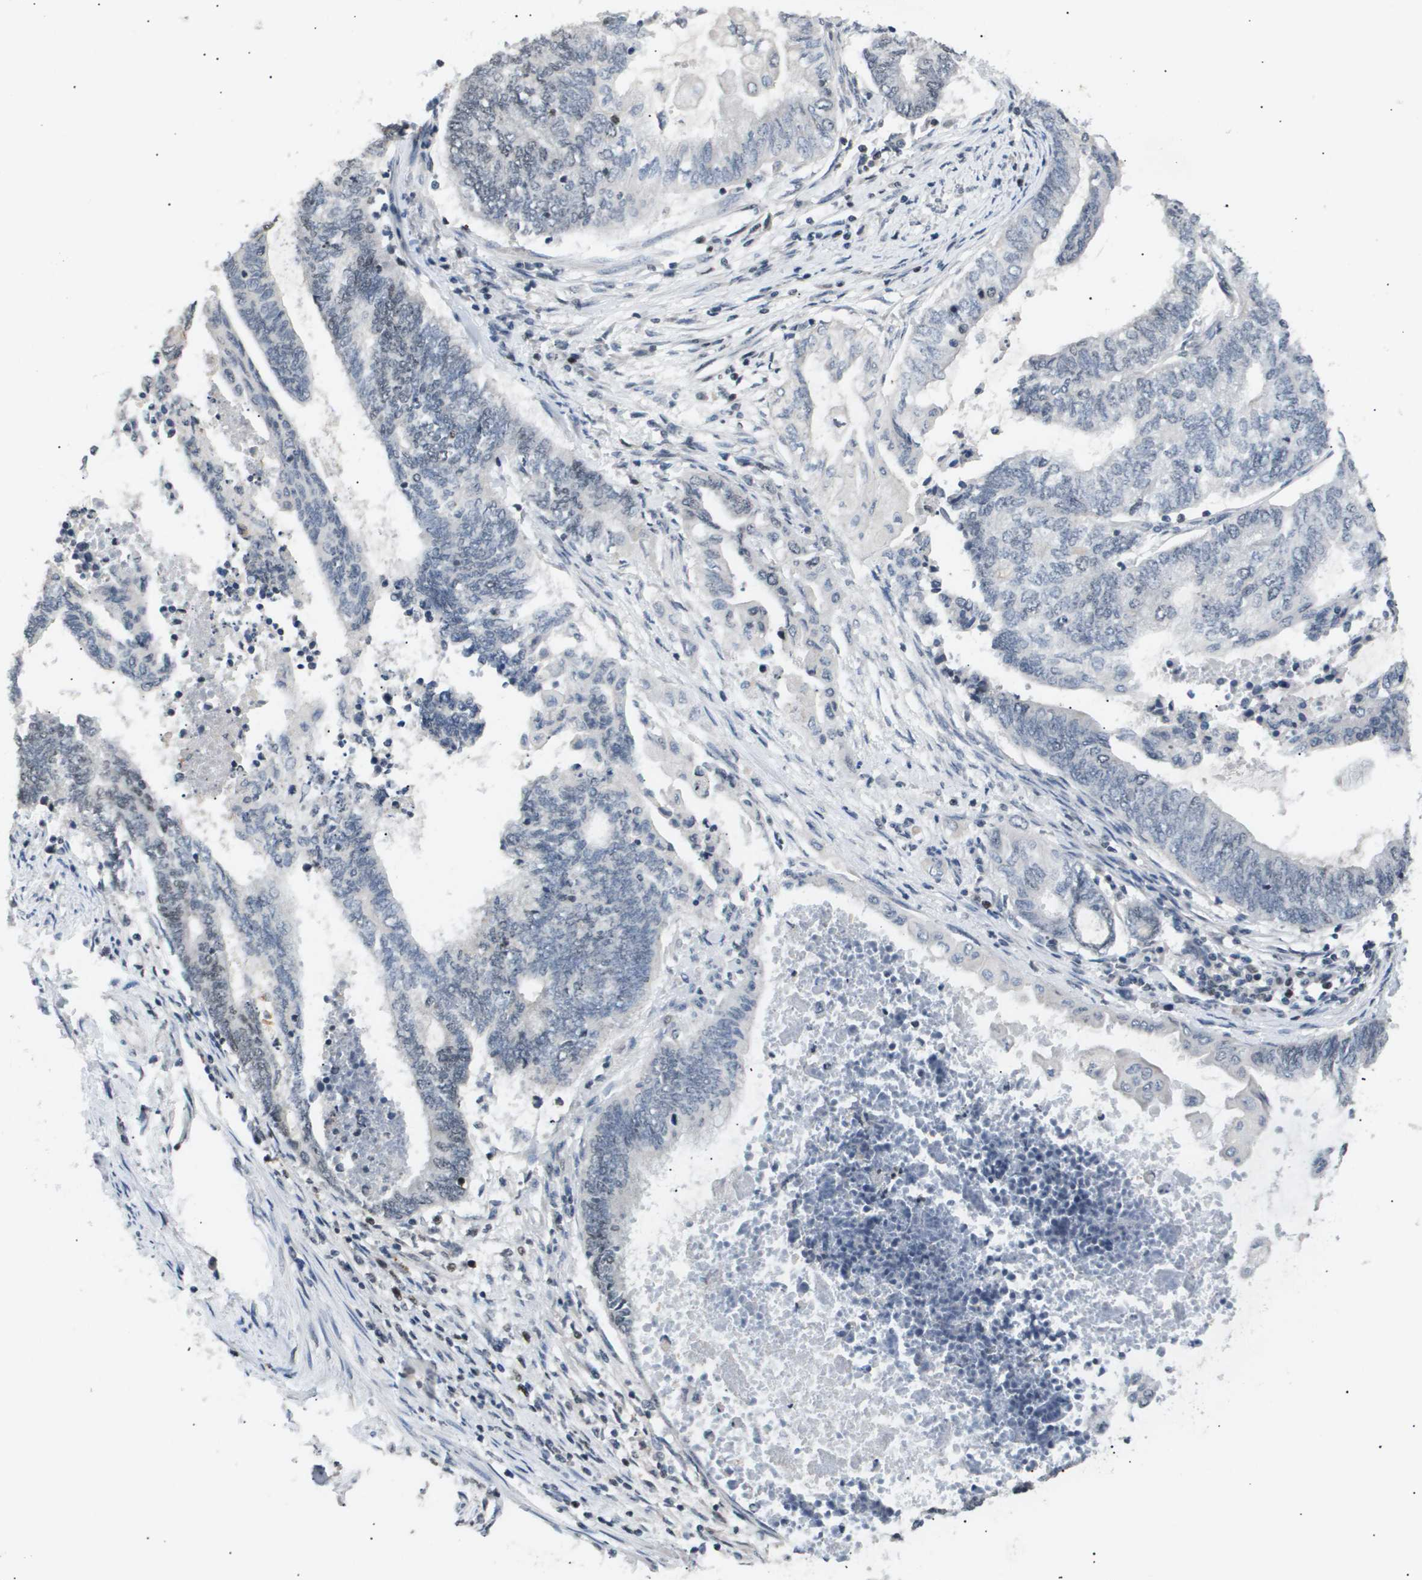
{"staining": {"intensity": "negative", "quantity": "none", "location": "none"}, "tissue": "endometrial cancer", "cell_type": "Tumor cells", "image_type": "cancer", "snomed": [{"axis": "morphology", "description": "Adenocarcinoma, NOS"}, {"axis": "topography", "description": "Uterus"}, {"axis": "topography", "description": "Endometrium"}], "caption": "The immunohistochemistry (IHC) micrograph has no significant positivity in tumor cells of endometrial cancer (adenocarcinoma) tissue.", "gene": "ANAPC2", "patient": {"sex": "female", "age": 70}}